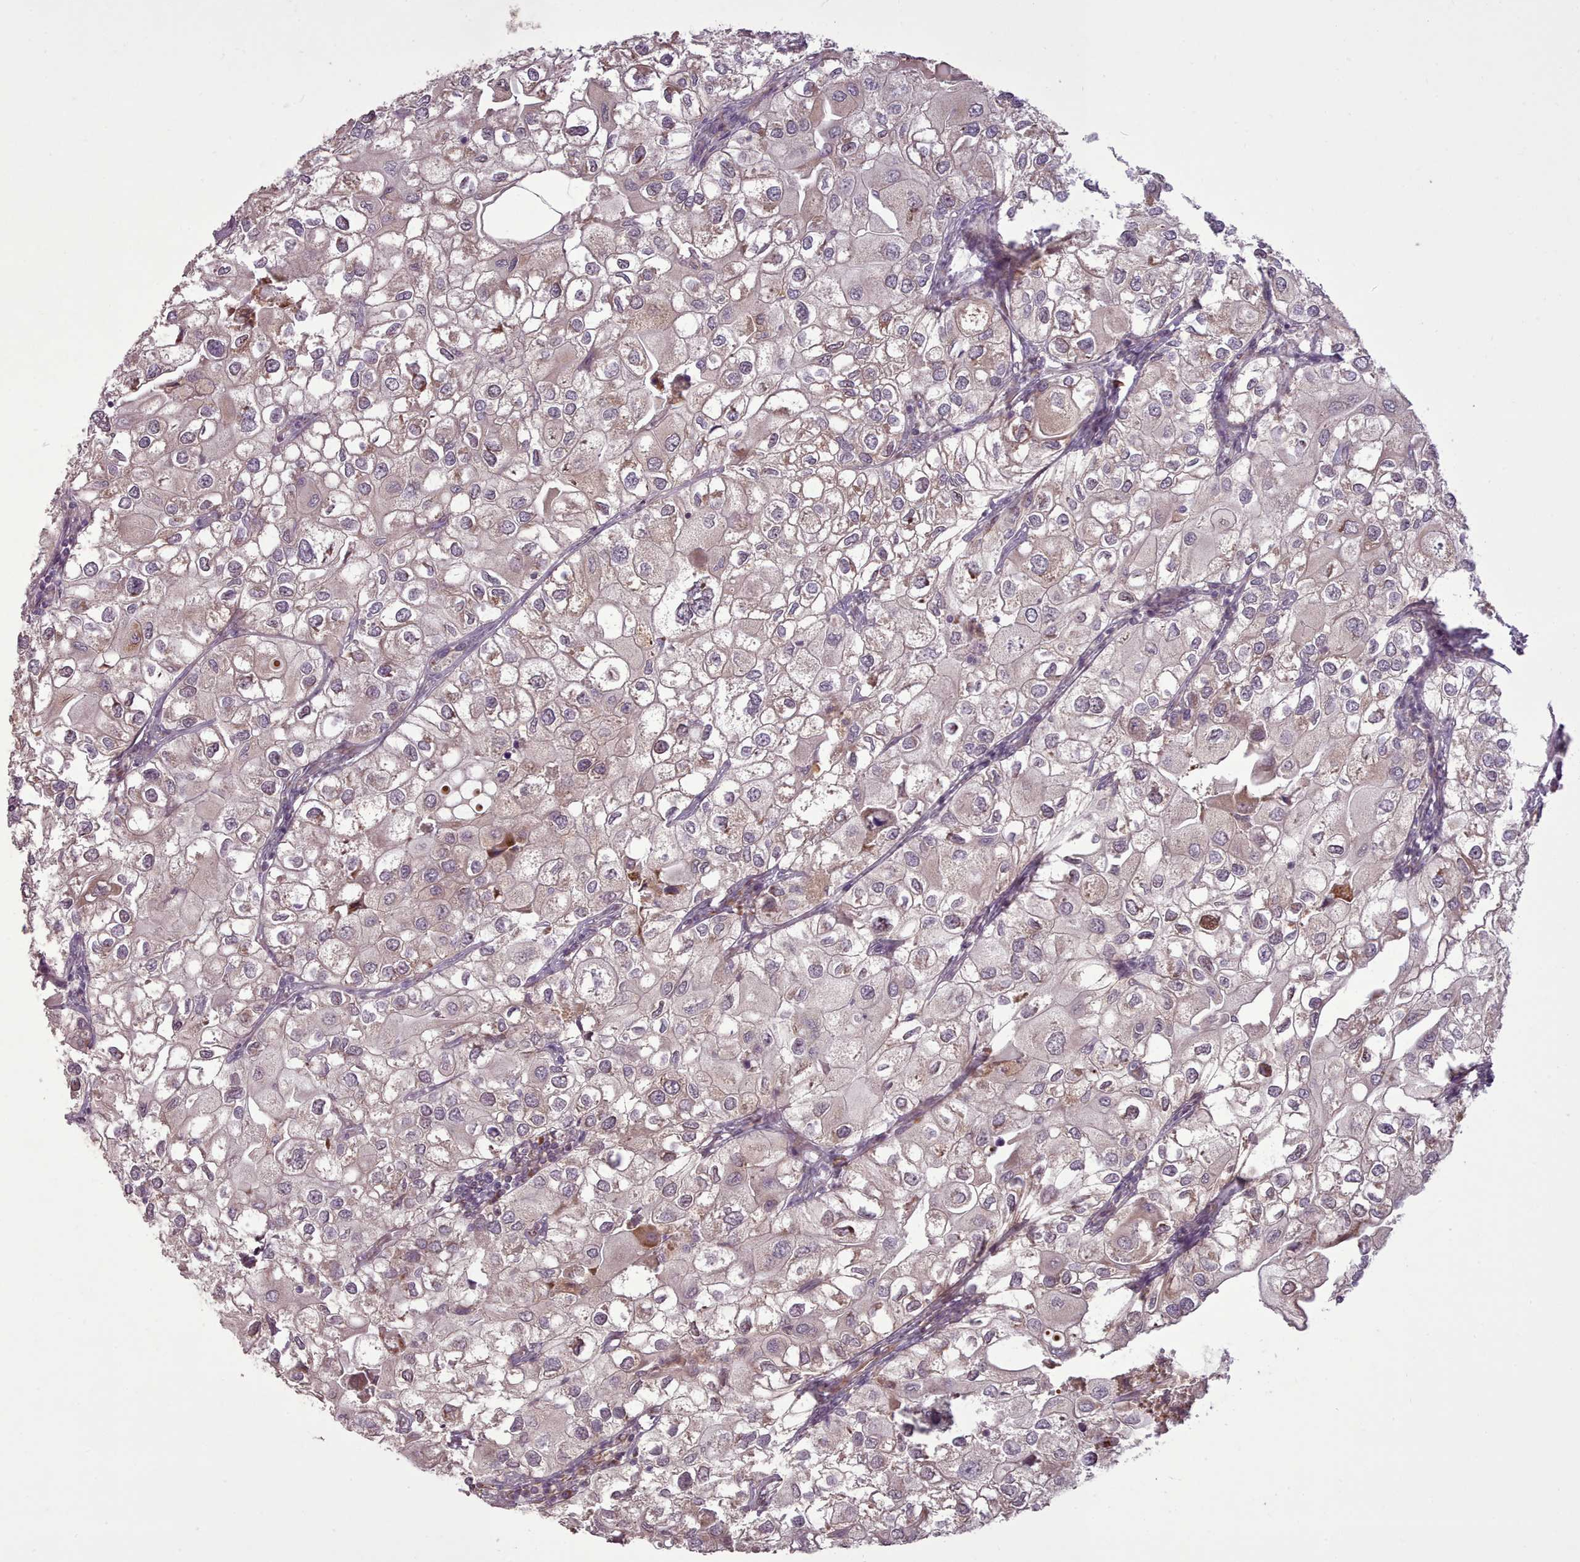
{"staining": {"intensity": "negative", "quantity": "none", "location": "none"}, "tissue": "urothelial cancer", "cell_type": "Tumor cells", "image_type": "cancer", "snomed": [{"axis": "morphology", "description": "Urothelial carcinoma, High grade"}, {"axis": "topography", "description": "Urinary bladder"}], "caption": "Tumor cells are negative for protein expression in human urothelial cancer. (Stains: DAB immunohistochemistry (IHC) with hematoxylin counter stain, Microscopy: brightfield microscopy at high magnification).", "gene": "GBGT1", "patient": {"sex": "male", "age": 64}}